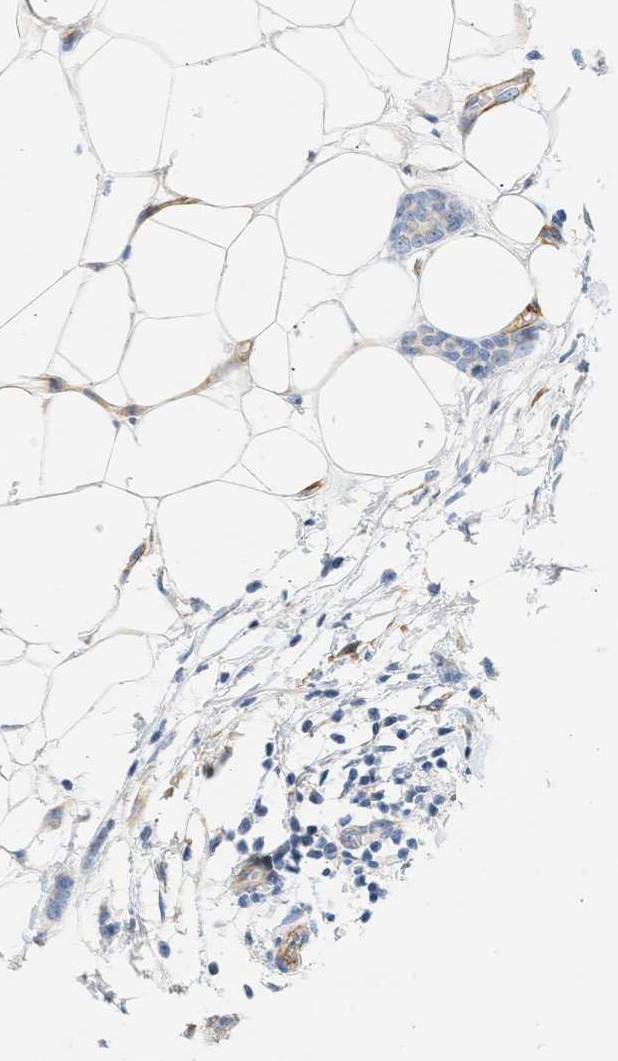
{"staining": {"intensity": "negative", "quantity": "none", "location": "none"}, "tissue": "breast cancer", "cell_type": "Tumor cells", "image_type": "cancer", "snomed": [{"axis": "morphology", "description": "Lobular carcinoma"}, {"axis": "topography", "description": "Skin"}, {"axis": "topography", "description": "Breast"}], "caption": "DAB immunohistochemical staining of human breast cancer shows no significant positivity in tumor cells. Nuclei are stained in blue.", "gene": "SLC30A7", "patient": {"sex": "female", "age": 46}}